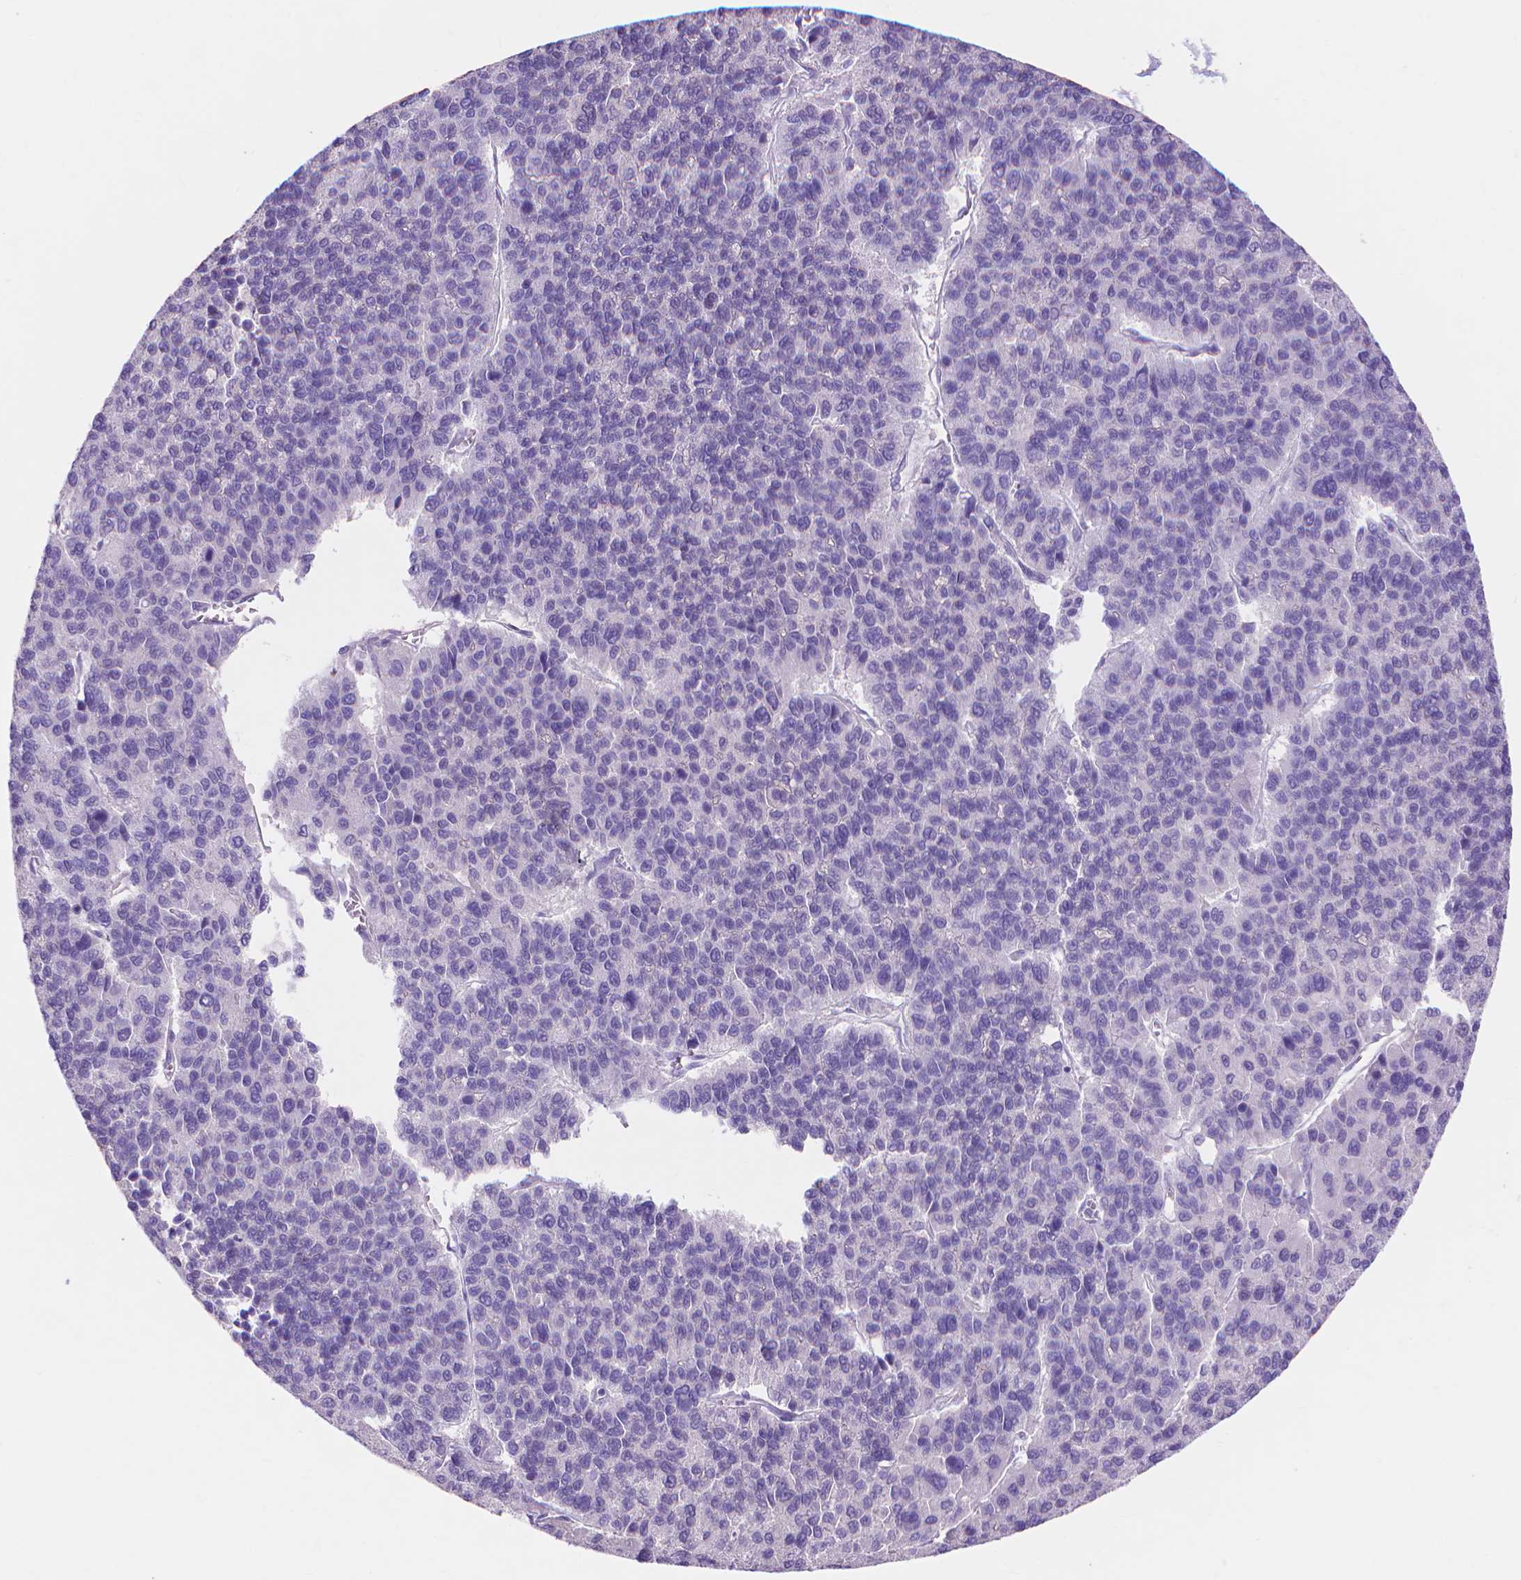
{"staining": {"intensity": "negative", "quantity": "none", "location": "none"}, "tissue": "liver cancer", "cell_type": "Tumor cells", "image_type": "cancer", "snomed": [{"axis": "morphology", "description": "Carcinoma, Hepatocellular, NOS"}, {"axis": "topography", "description": "Liver"}], "caption": "Liver cancer (hepatocellular carcinoma) stained for a protein using IHC reveals no positivity tumor cells.", "gene": "MBLAC1", "patient": {"sex": "female", "age": 41}}